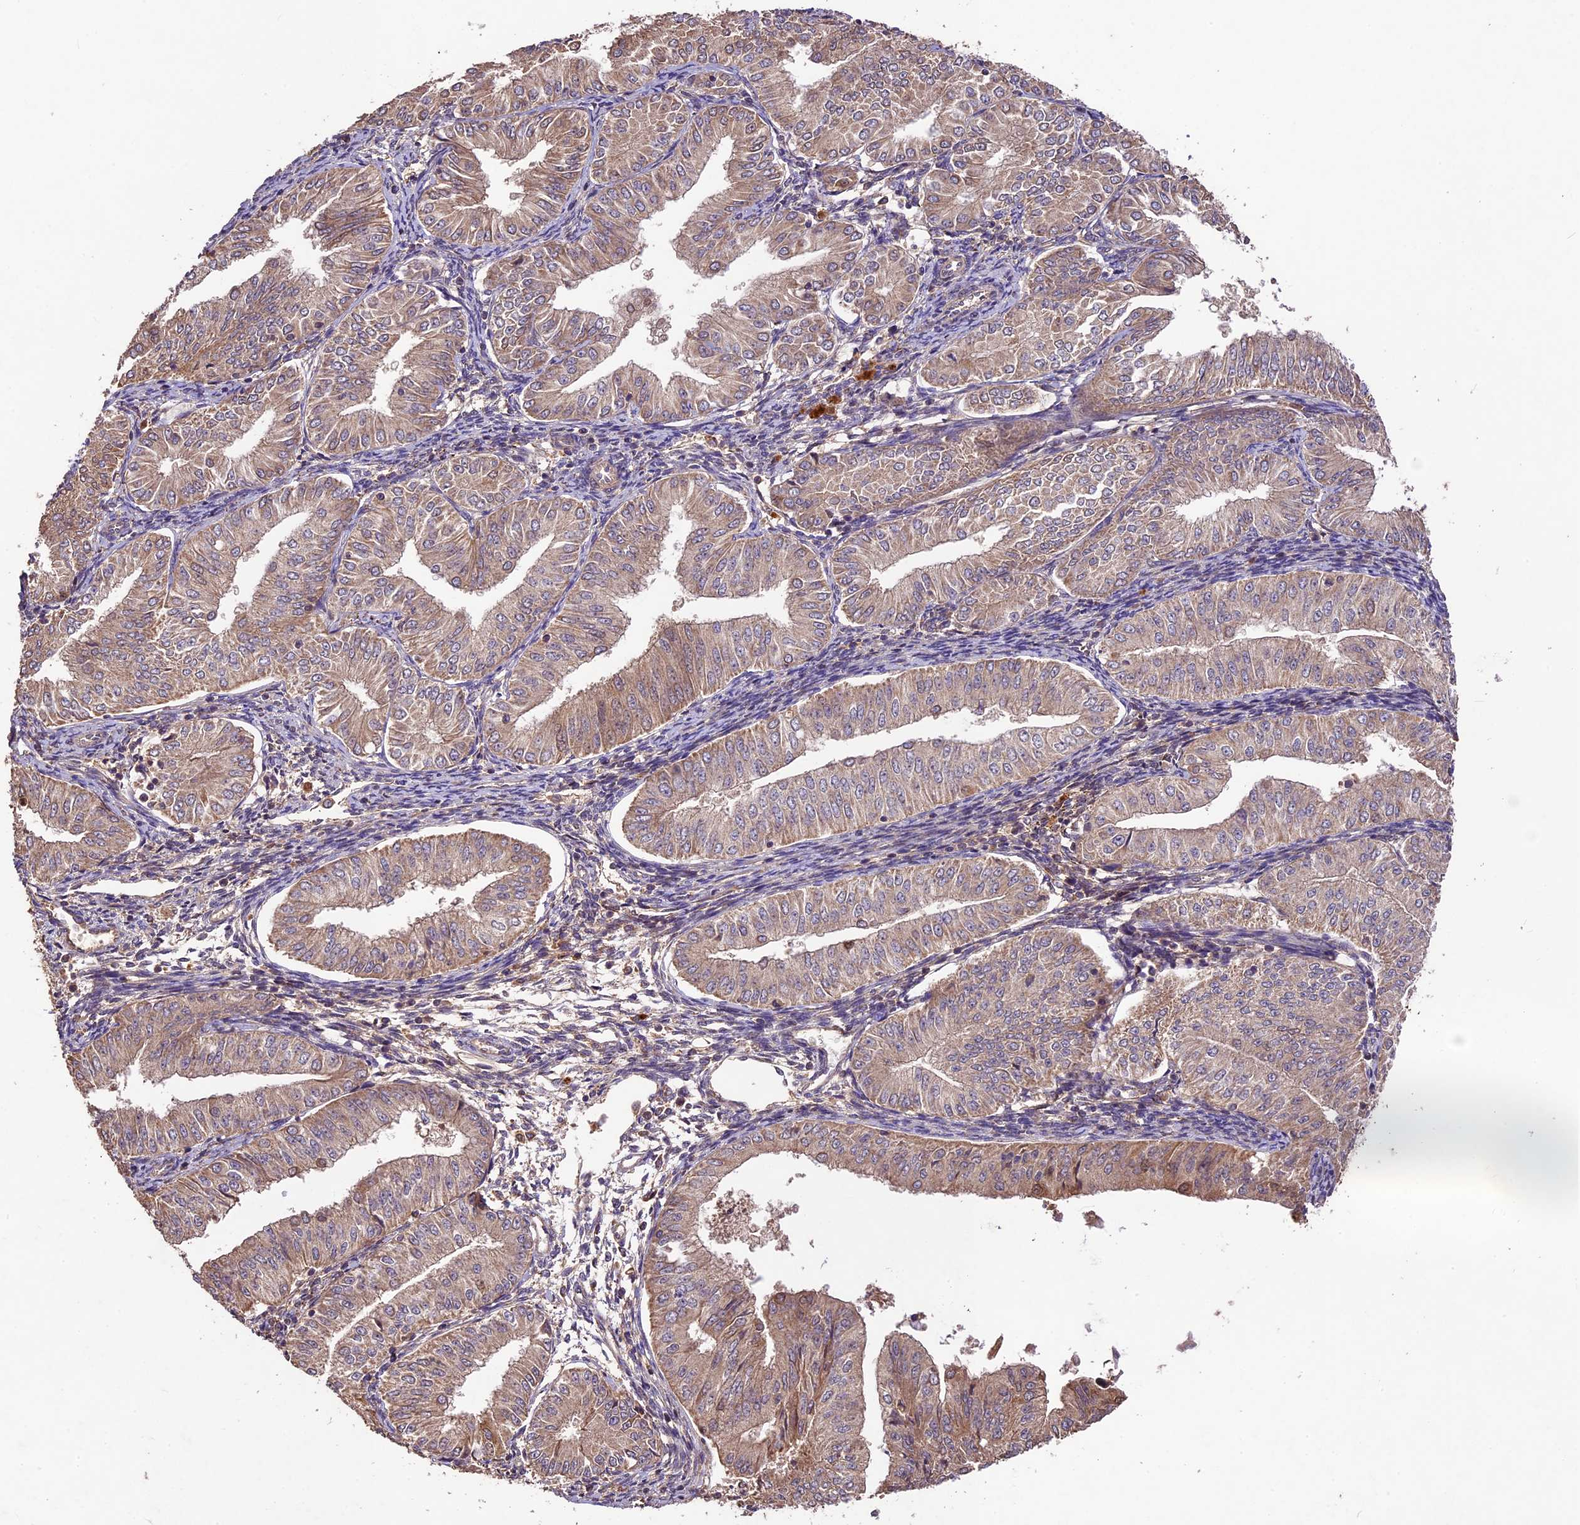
{"staining": {"intensity": "weak", "quantity": ">75%", "location": "cytoplasmic/membranous"}, "tissue": "endometrial cancer", "cell_type": "Tumor cells", "image_type": "cancer", "snomed": [{"axis": "morphology", "description": "Normal tissue, NOS"}, {"axis": "morphology", "description": "Adenocarcinoma, NOS"}, {"axis": "topography", "description": "Endometrium"}], "caption": "IHC (DAB) staining of endometrial adenocarcinoma shows weak cytoplasmic/membranous protein positivity in approximately >75% of tumor cells.", "gene": "CRLF1", "patient": {"sex": "female", "age": 53}}